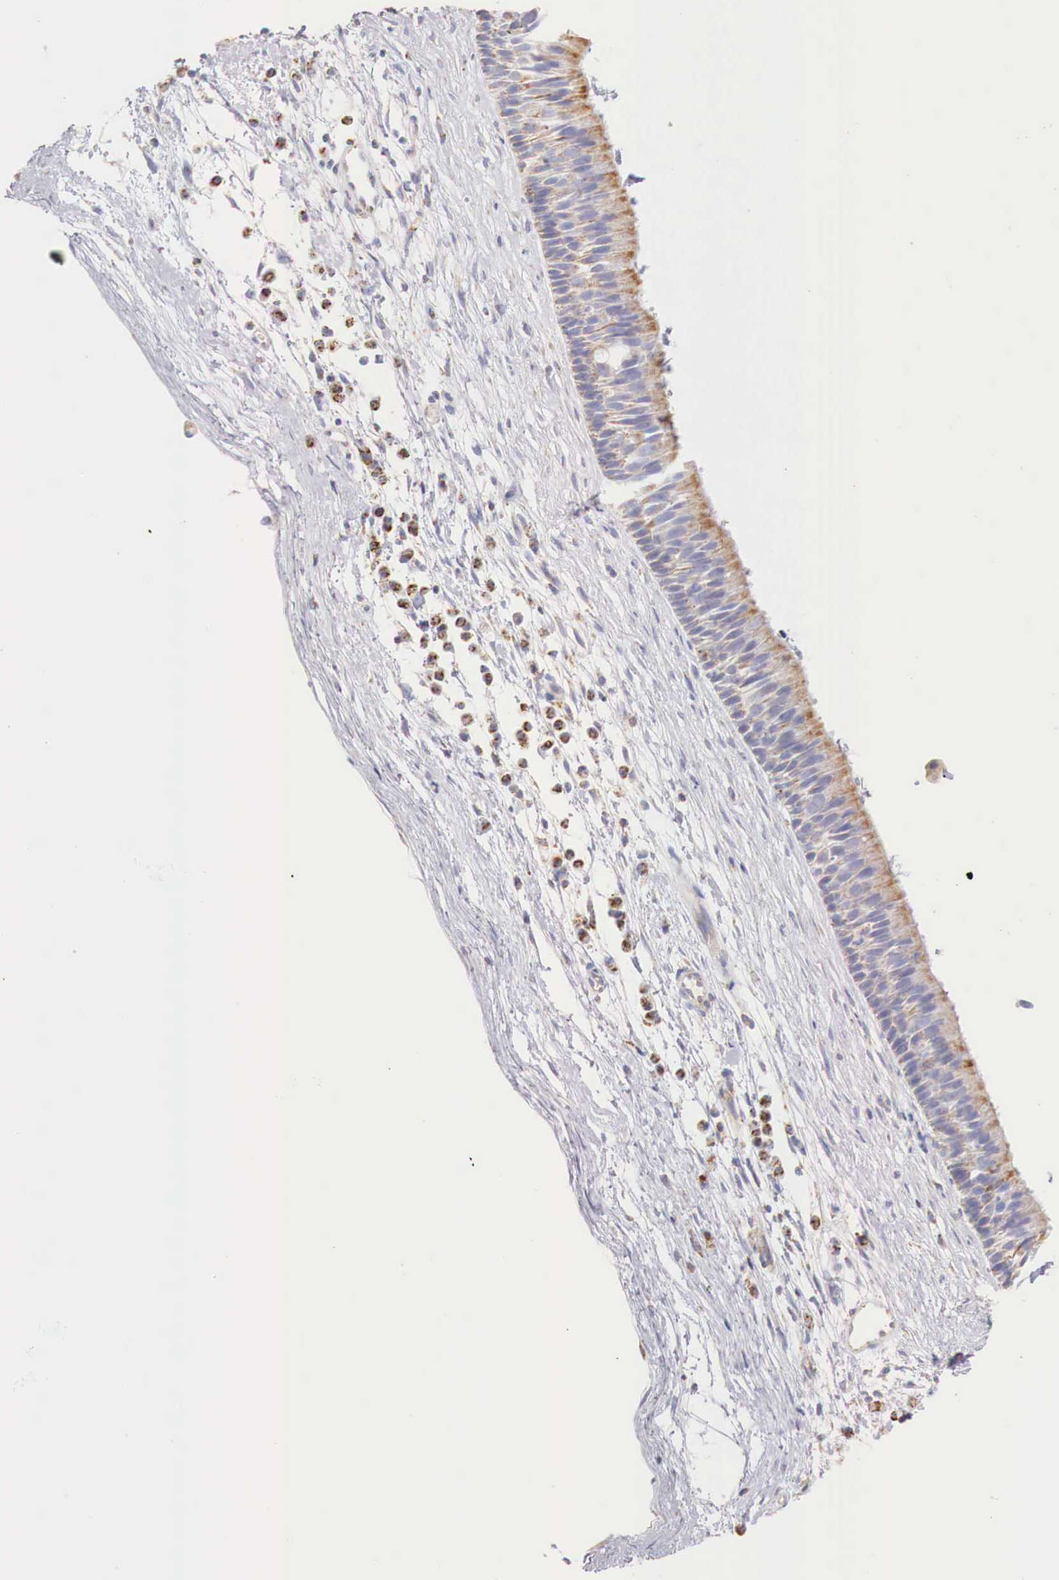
{"staining": {"intensity": "moderate", "quantity": "<25%", "location": "cytoplasmic/membranous"}, "tissue": "nasopharynx", "cell_type": "Respiratory epithelial cells", "image_type": "normal", "snomed": [{"axis": "morphology", "description": "Normal tissue, NOS"}, {"axis": "topography", "description": "Nasopharynx"}], "caption": "IHC of benign human nasopharynx displays low levels of moderate cytoplasmic/membranous staining in about <25% of respiratory epithelial cells.", "gene": "IDH3G", "patient": {"sex": "male", "age": 13}}